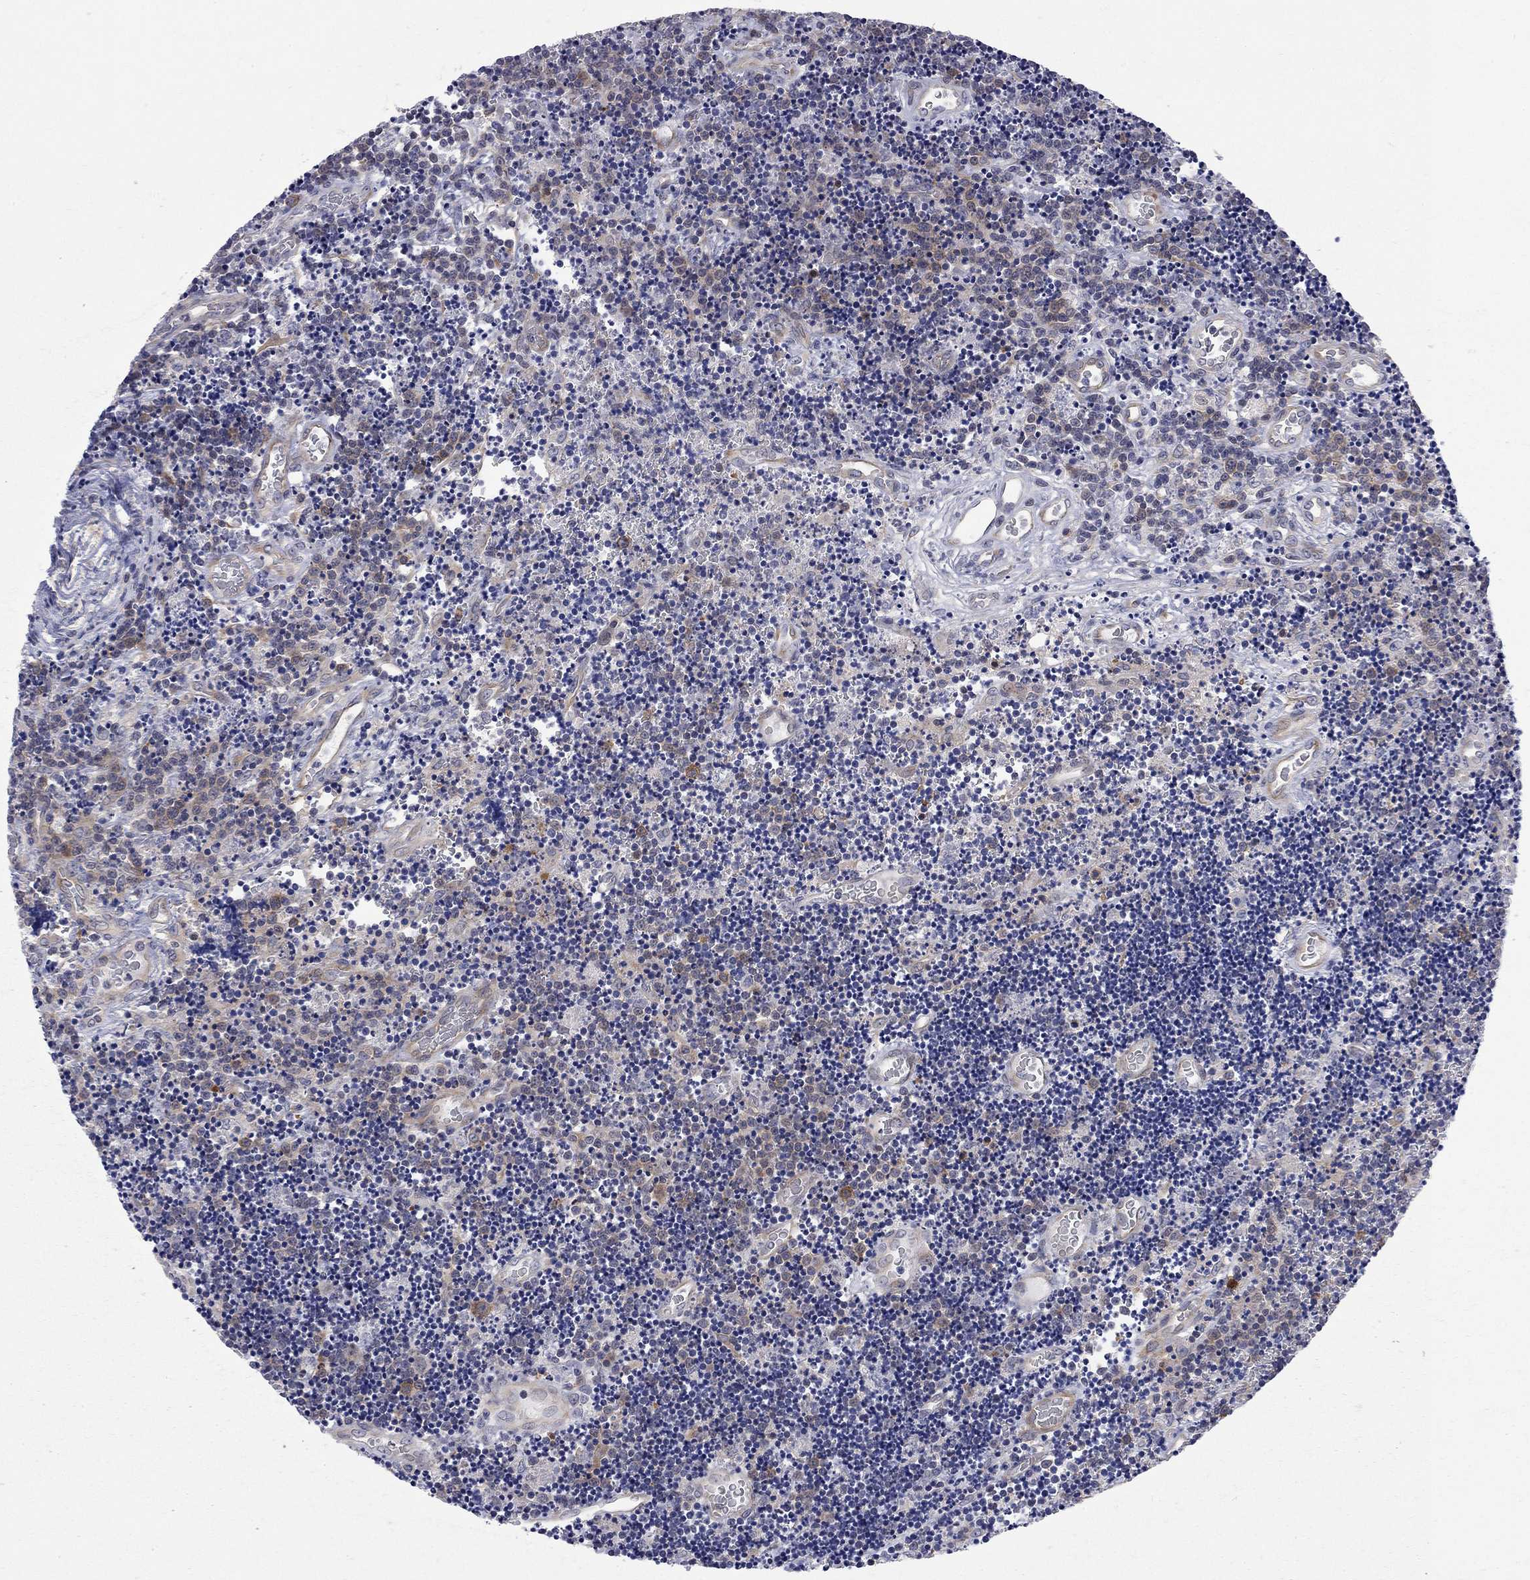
{"staining": {"intensity": "strong", "quantity": "<25%", "location": "cytoplasmic/membranous"}, "tissue": "lymphoma", "cell_type": "Tumor cells", "image_type": "cancer", "snomed": [{"axis": "morphology", "description": "Malignant lymphoma, non-Hodgkin's type, Low grade"}, {"axis": "topography", "description": "Brain"}], "caption": "Malignant lymphoma, non-Hodgkin's type (low-grade) was stained to show a protein in brown. There is medium levels of strong cytoplasmic/membranous staining in approximately <25% of tumor cells.", "gene": "GALNT8", "patient": {"sex": "female", "age": 66}}